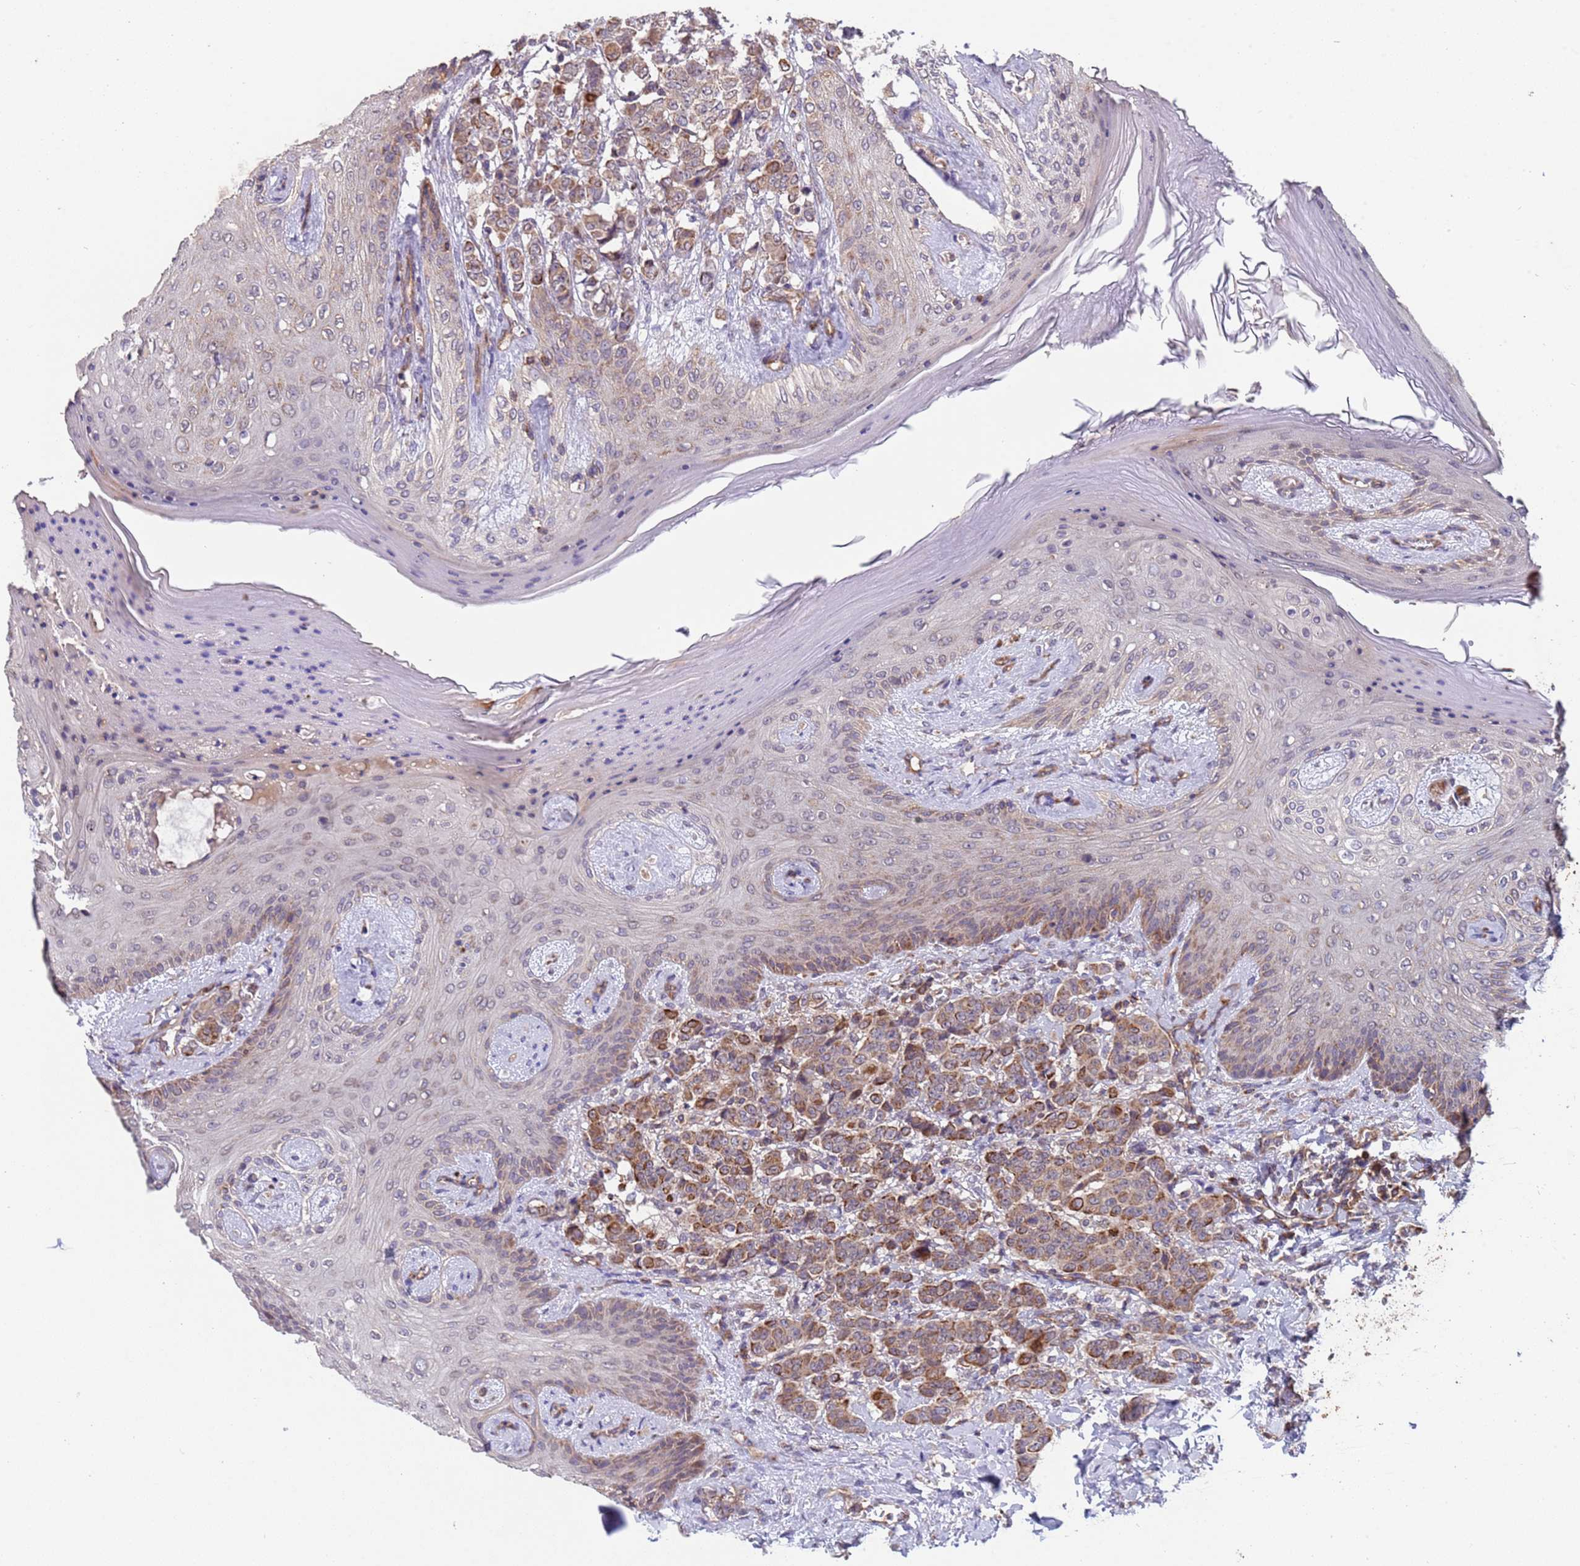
{"staining": {"intensity": "moderate", "quantity": ">75%", "location": "cytoplasmic/membranous"}, "tissue": "breast cancer", "cell_type": "Tumor cells", "image_type": "cancer", "snomed": [{"axis": "morphology", "description": "Duct carcinoma"}, {"axis": "topography", "description": "Breast"}], "caption": "Breast invasive ductal carcinoma stained for a protein exhibits moderate cytoplasmic/membranous positivity in tumor cells.", "gene": "ACAD8", "patient": {"sex": "female", "age": 40}}